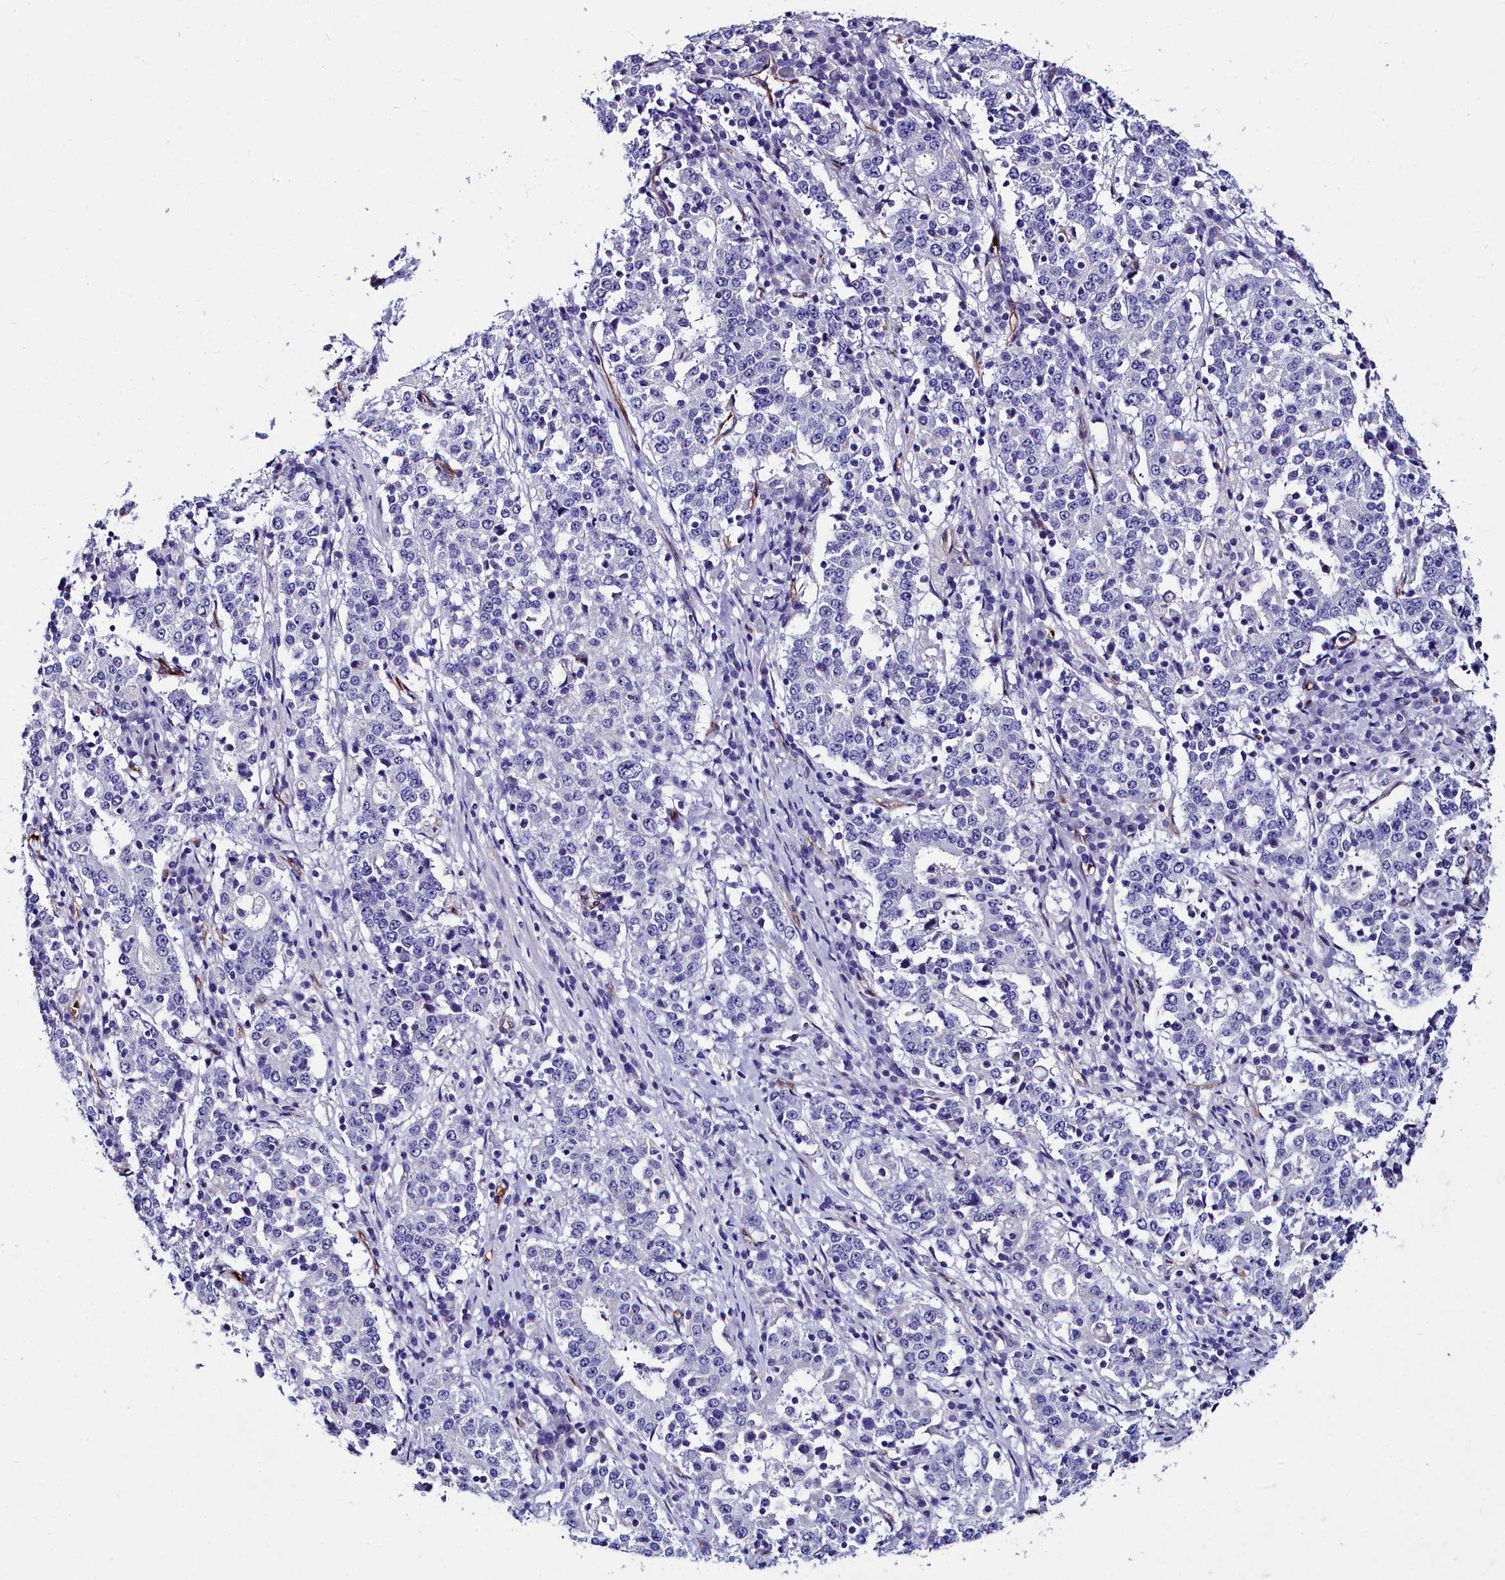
{"staining": {"intensity": "negative", "quantity": "none", "location": "none"}, "tissue": "stomach cancer", "cell_type": "Tumor cells", "image_type": "cancer", "snomed": [{"axis": "morphology", "description": "Adenocarcinoma, NOS"}, {"axis": "topography", "description": "Stomach"}], "caption": "This is a micrograph of immunohistochemistry (IHC) staining of stomach cancer (adenocarcinoma), which shows no staining in tumor cells.", "gene": "CYP4F11", "patient": {"sex": "male", "age": 59}}